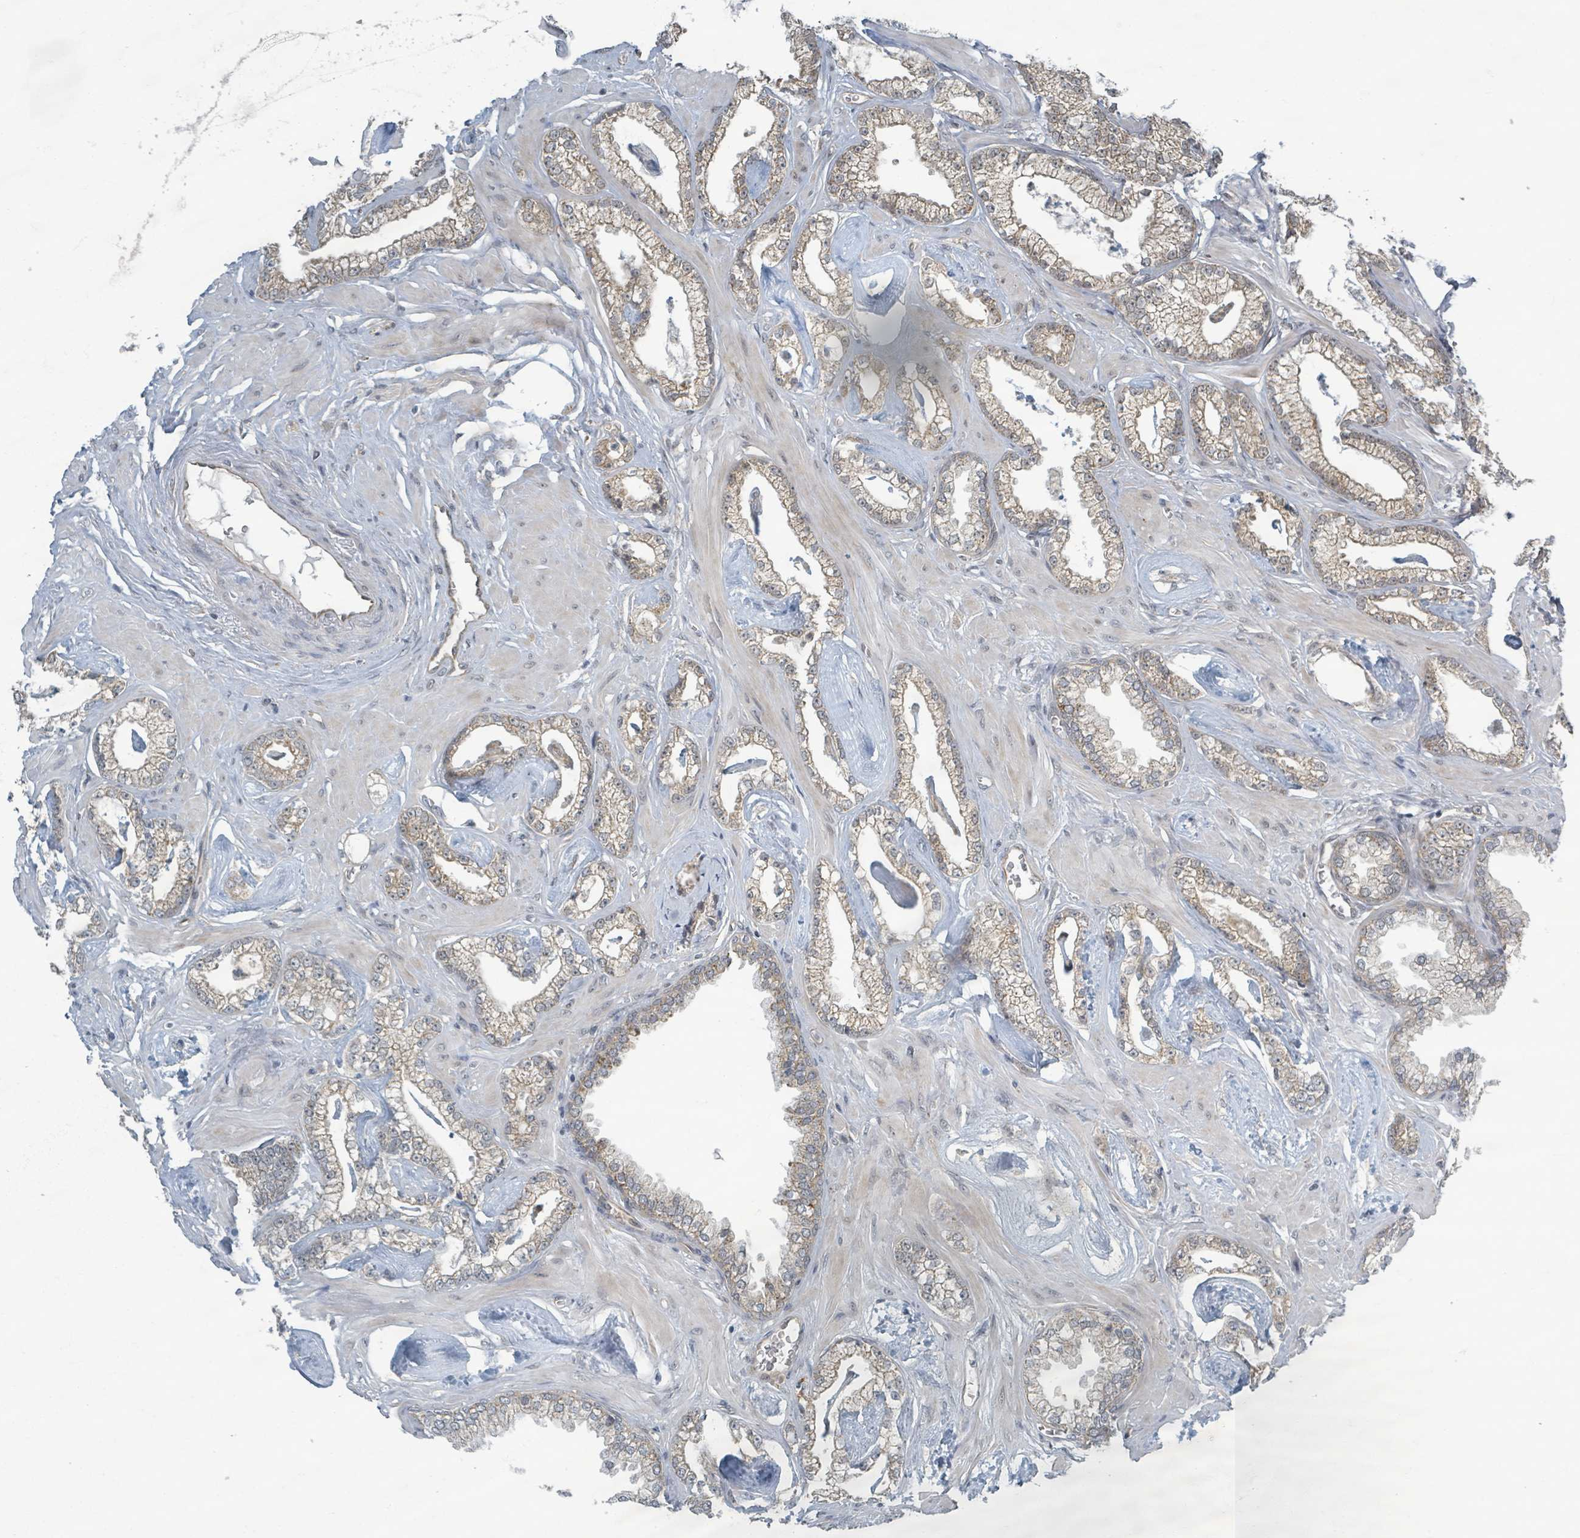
{"staining": {"intensity": "weak", "quantity": ">75%", "location": "cytoplasmic/membranous"}, "tissue": "prostate cancer", "cell_type": "Tumor cells", "image_type": "cancer", "snomed": [{"axis": "morphology", "description": "Adenocarcinoma, Low grade"}, {"axis": "topography", "description": "Prostate"}], "caption": "This photomicrograph demonstrates prostate cancer stained with IHC to label a protein in brown. The cytoplasmic/membranous of tumor cells show weak positivity for the protein. Nuclei are counter-stained blue.", "gene": "INTS15", "patient": {"sex": "male", "age": 60}}